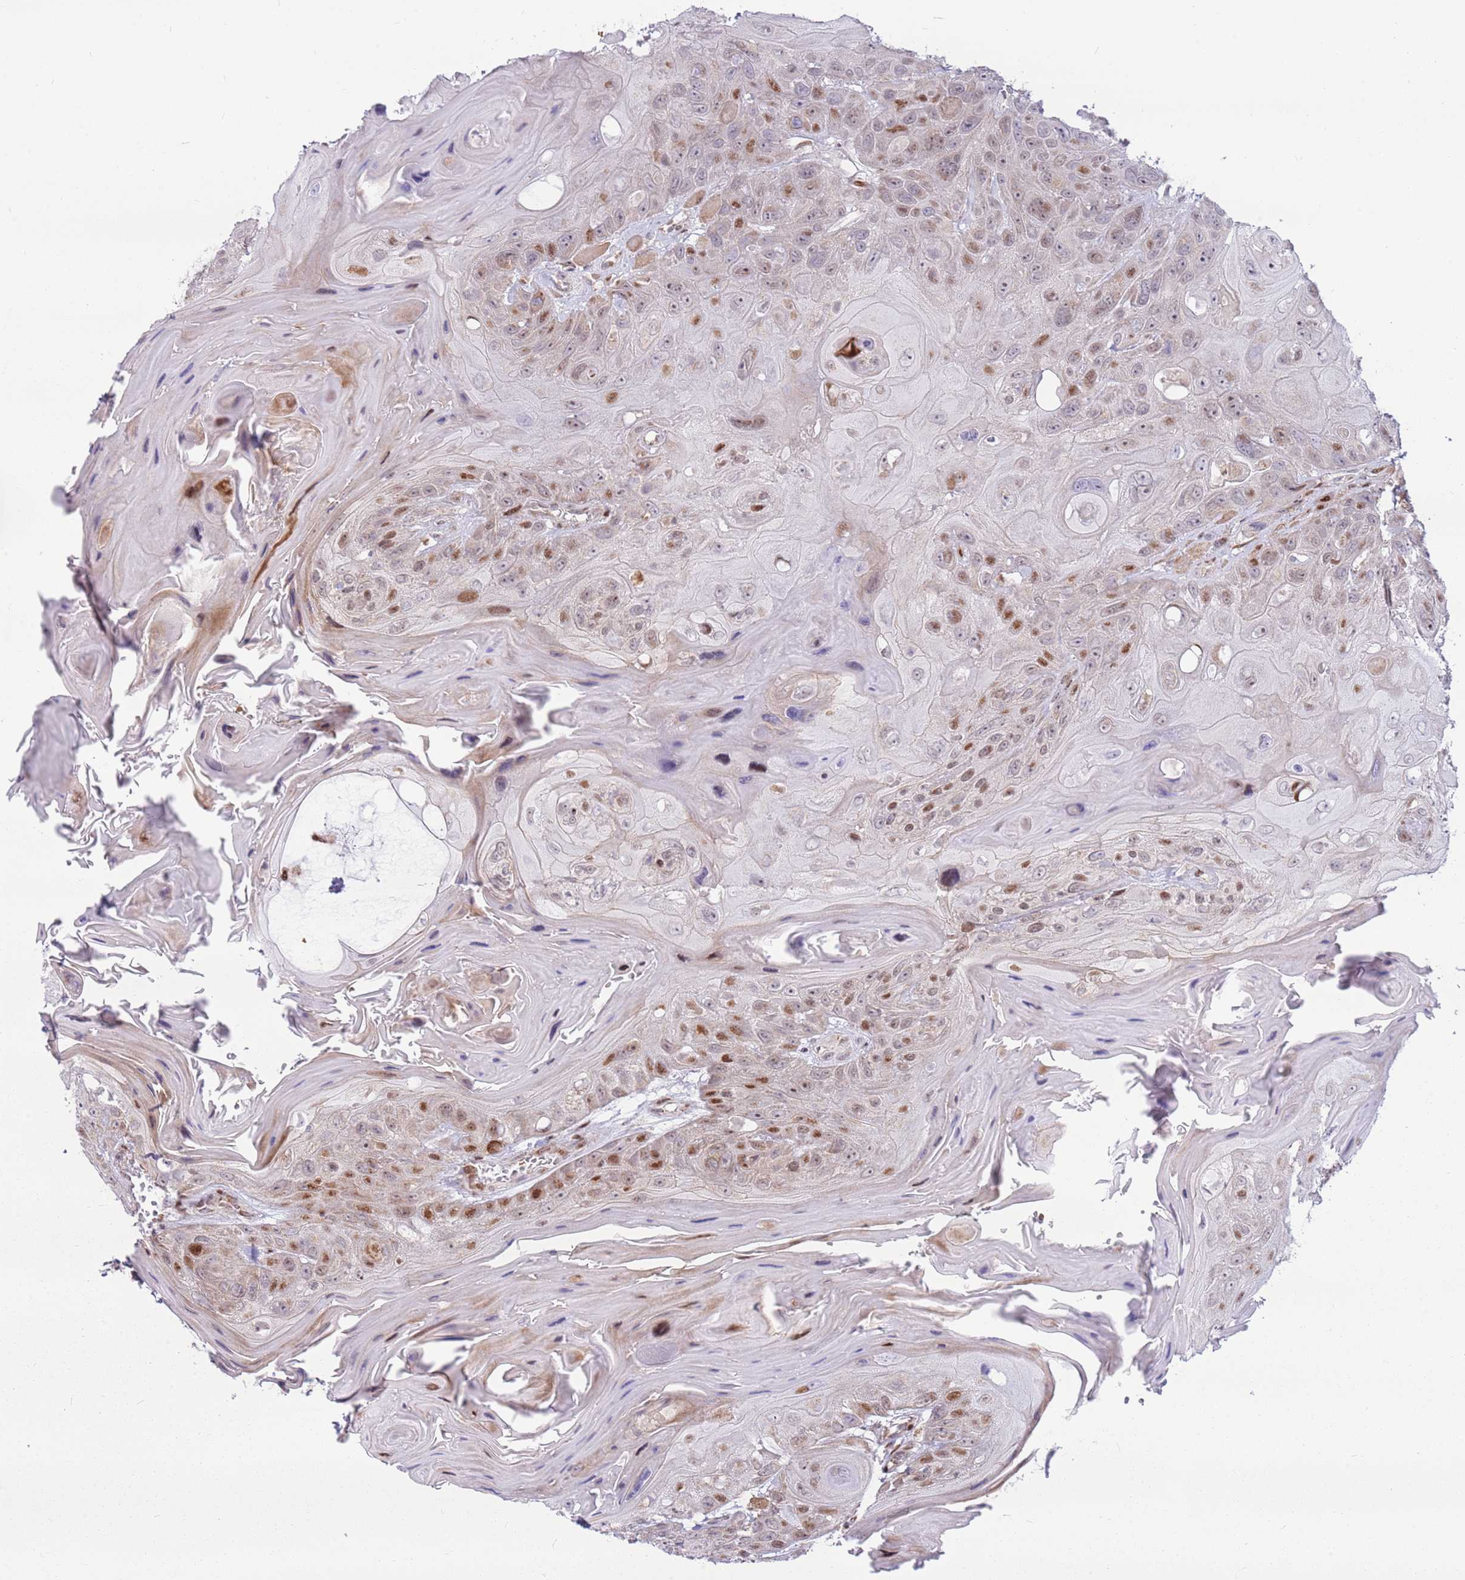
{"staining": {"intensity": "moderate", "quantity": "25%-75%", "location": "nuclear"}, "tissue": "head and neck cancer", "cell_type": "Tumor cells", "image_type": "cancer", "snomed": [{"axis": "morphology", "description": "Squamous cell carcinoma, NOS"}, {"axis": "topography", "description": "Head-Neck"}], "caption": "The micrograph shows a brown stain indicating the presence of a protein in the nuclear of tumor cells in head and neck squamous cell carcinoma.", "gene": "PCTP", "patient": {"sex": "female", "age": 59}}